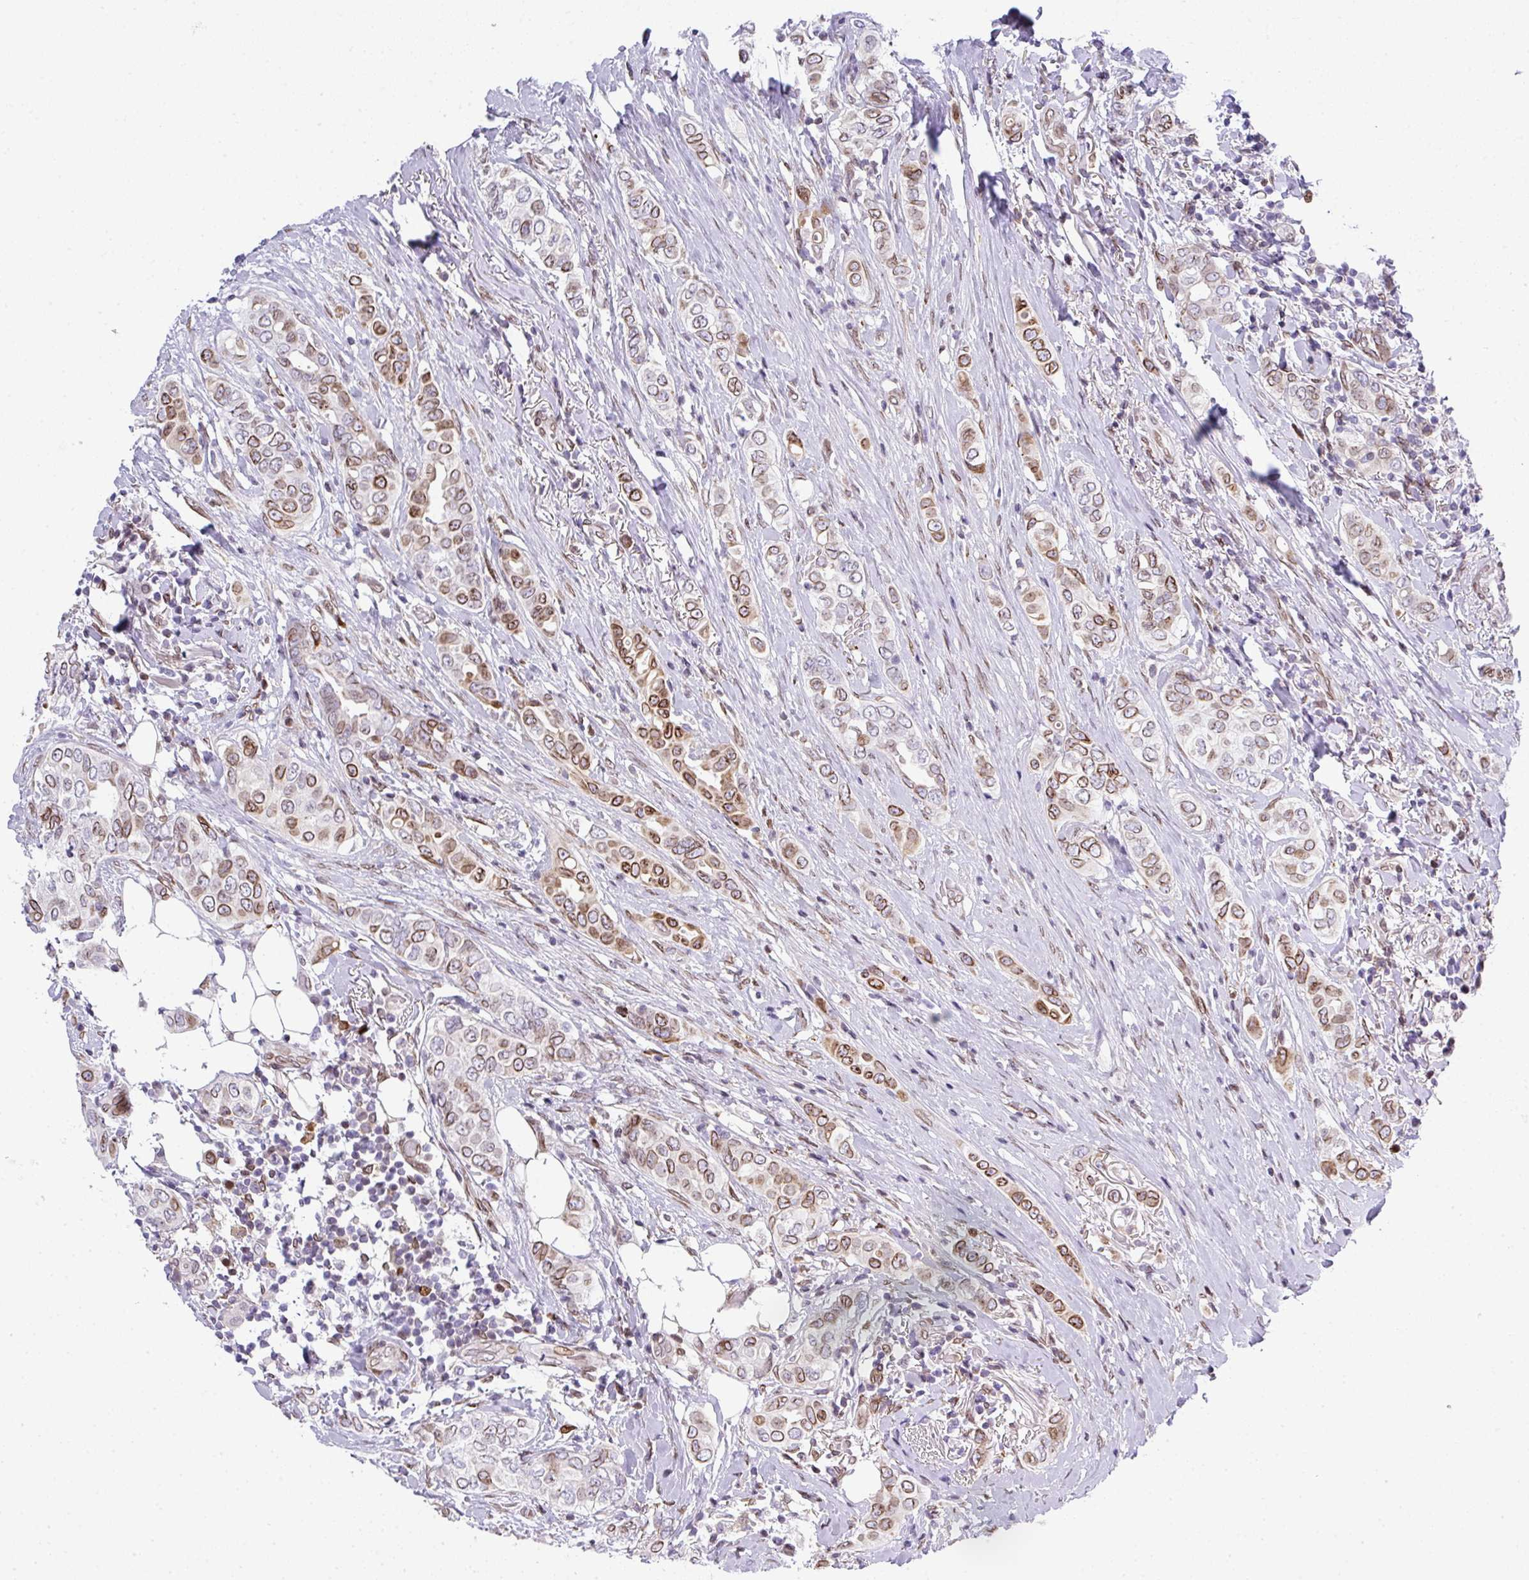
{"staining": {"intensity": "moderate", "quantity": ">75%", "location": "cytoplasmic/membranous,nuclear"}, "tissue": "breast cancer", "cell_type": "Tumor cells", "image_type": "cancer", "snomed": [{"axis": "morphology", "description": "Lobular carcinoma"}, {"axis": "topography", "description": "Breast"}], "caption": "DAB immunohistochemical staining of human breast lobular carcinoma shows moderate cytoplasmic/membranous and nuclear protein staining in approximately >75% of tumor cells. Nuclei are stained in blue.", "gene": "PLK1", "patient": {"sex": "female", "age": 51}}